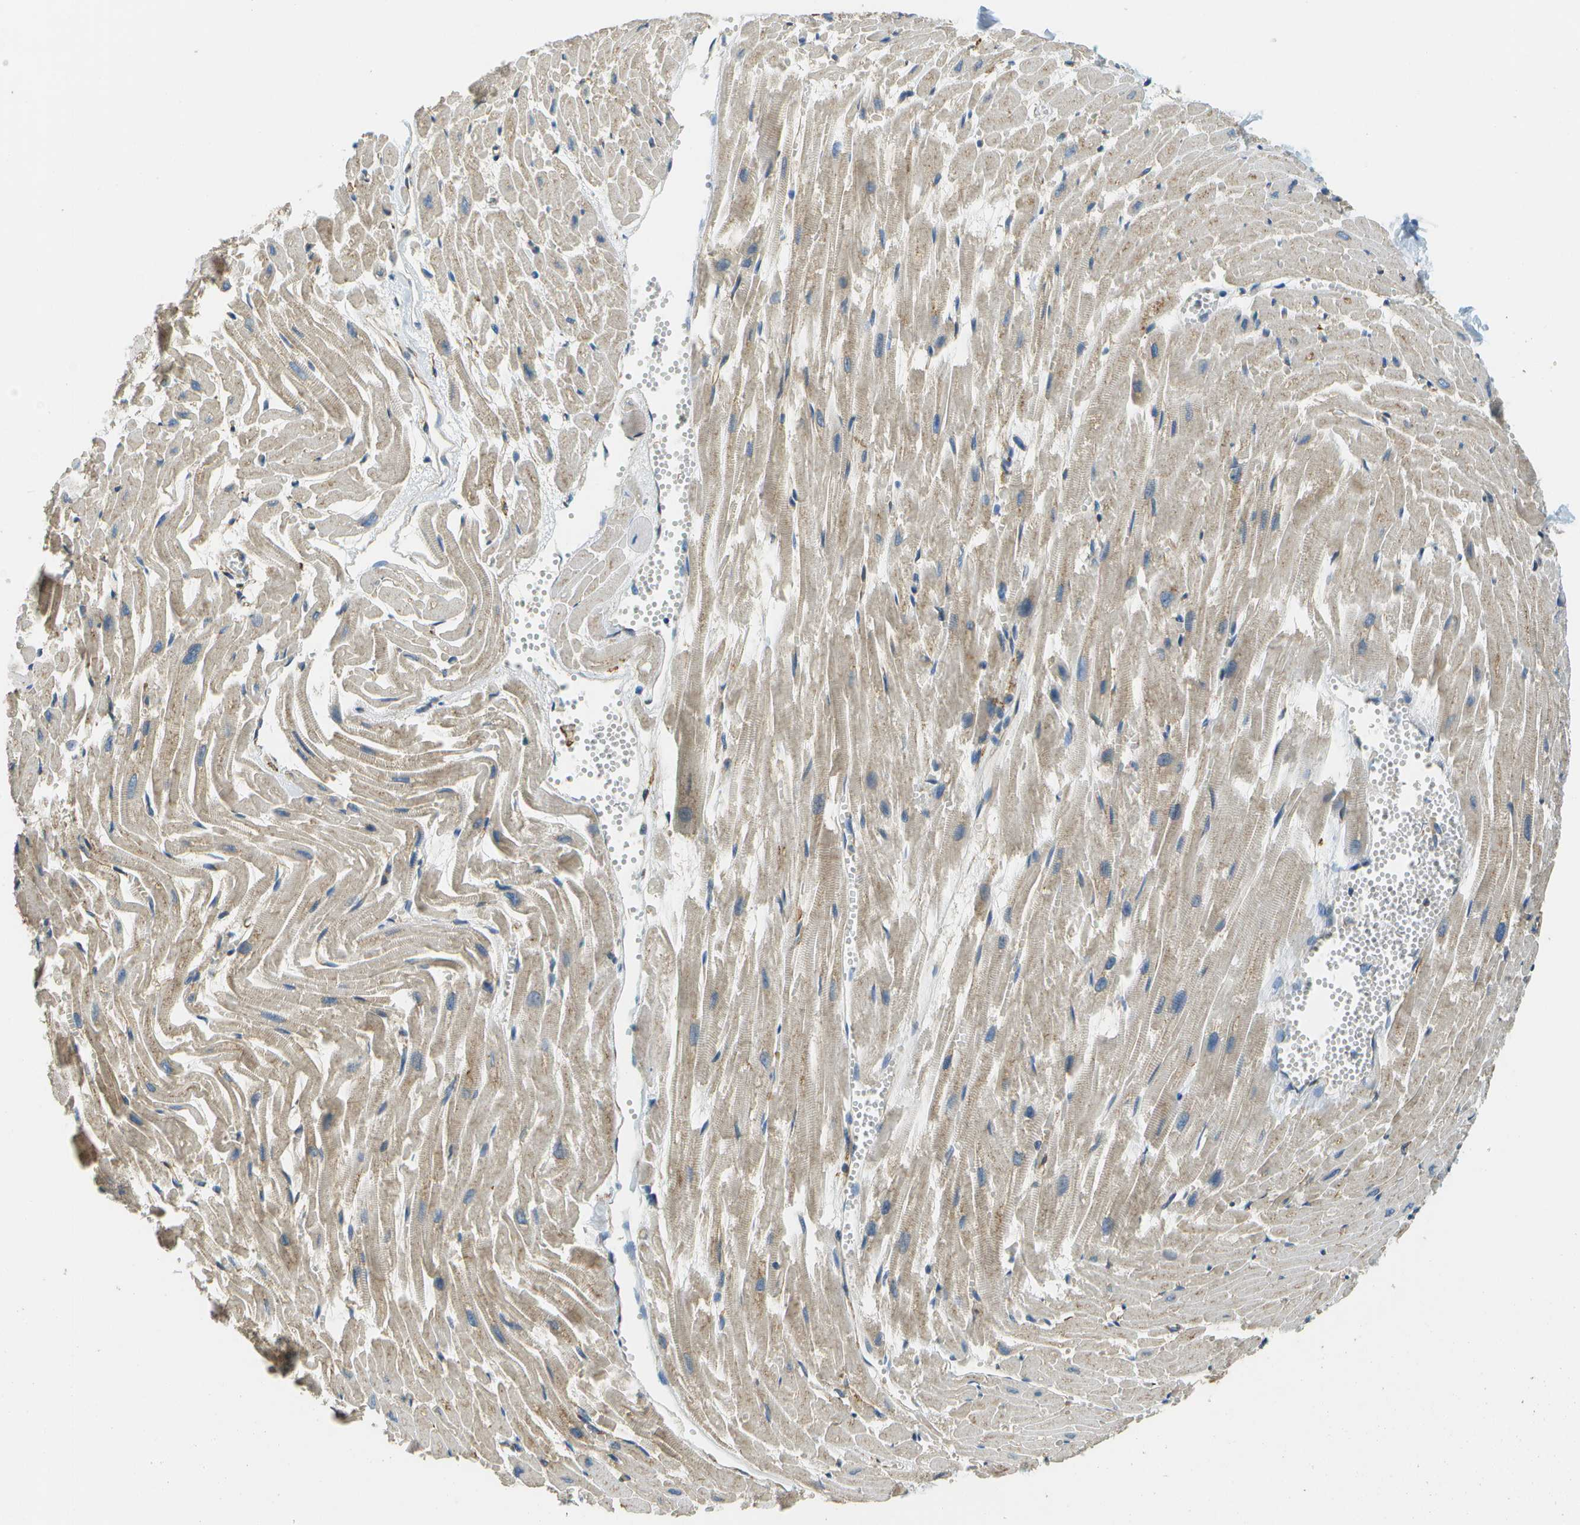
{"staining": {"intensity": "weak", "quantity": ">75%", "location": "cytoplasmic/membranous"}, "tissue": "heart muscle", "cell_type": "Cardiomyocytes", "image_type": "normal", "snomed": [{"axis": "morphology", "description": "Normal tissue, NOS"}, {"axis": "topography", "description": "Heart"}], "caption": "Protein positivity by immunohistochemistry shows weak cytoplasmic/membranous positivity in approximately >75% of cardiomyocytes in unremarkable heart muscle. The staining is performed using DAB (3,3'-diaminobenzidine) brown chromogen to label protein expression. The nuclei are counter-stained blue using hematoxylin.", "gene": "CLTC", "patient": {"sex": "female", "age": 19}}